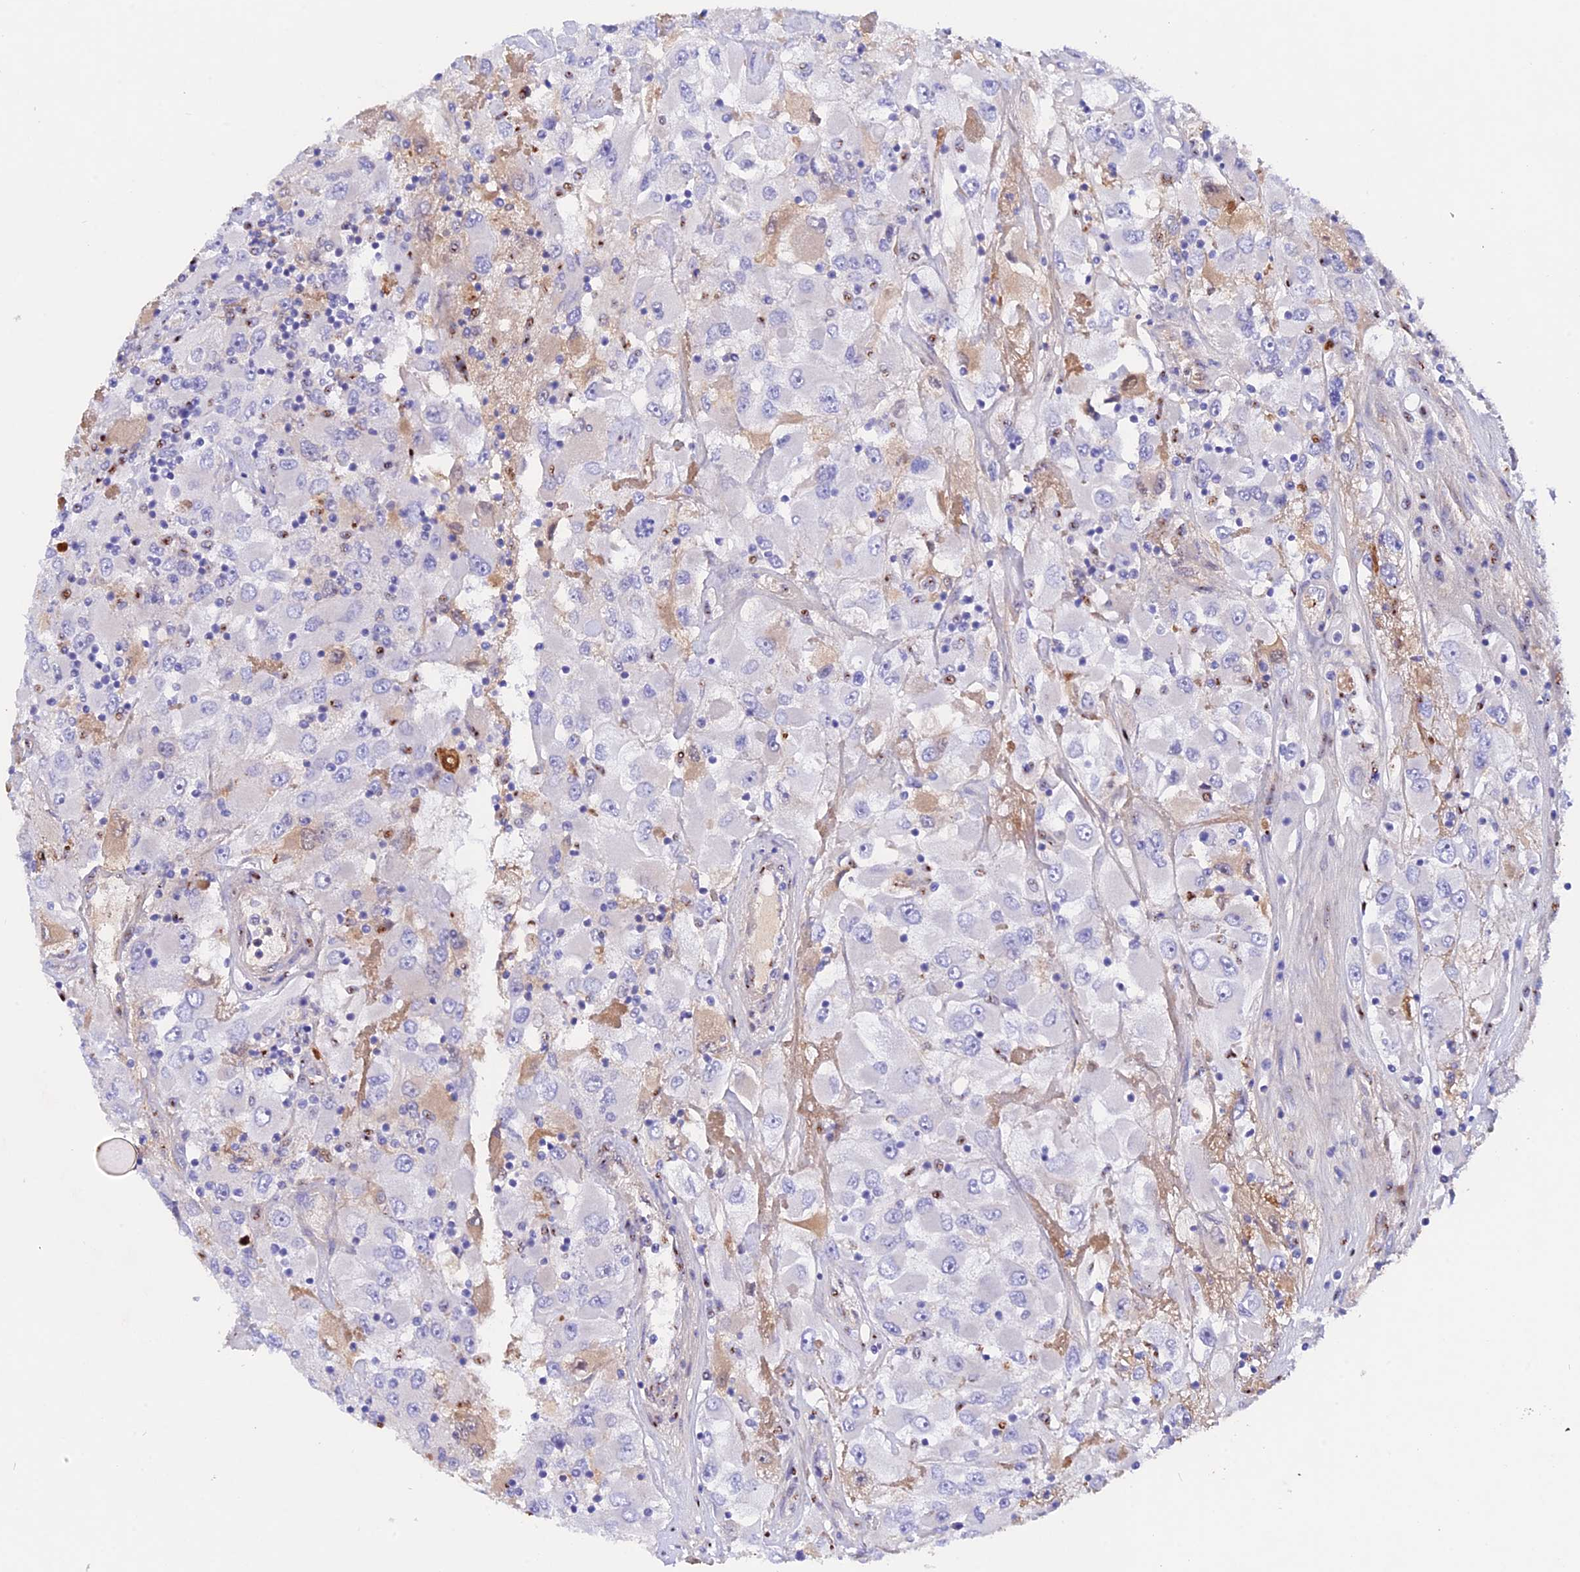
{"staining": {"intensity": "negative", "quantity": "none", "location": "none"}, "tissue": "renal cancer", "cell_type": "Tumor cells", "image_type": "cancer", "snomed": [{"axis": "morphology", "description": "Adenocarcinoma, NOS"}, {"axis": "topography", "description": "Kidney"}], "caption": "This is an IHC photomicrograph of renal cancer. There is no staining in tumor cells.", "gene": "GK5", "patient": {"sex": "female", "age": 52}}